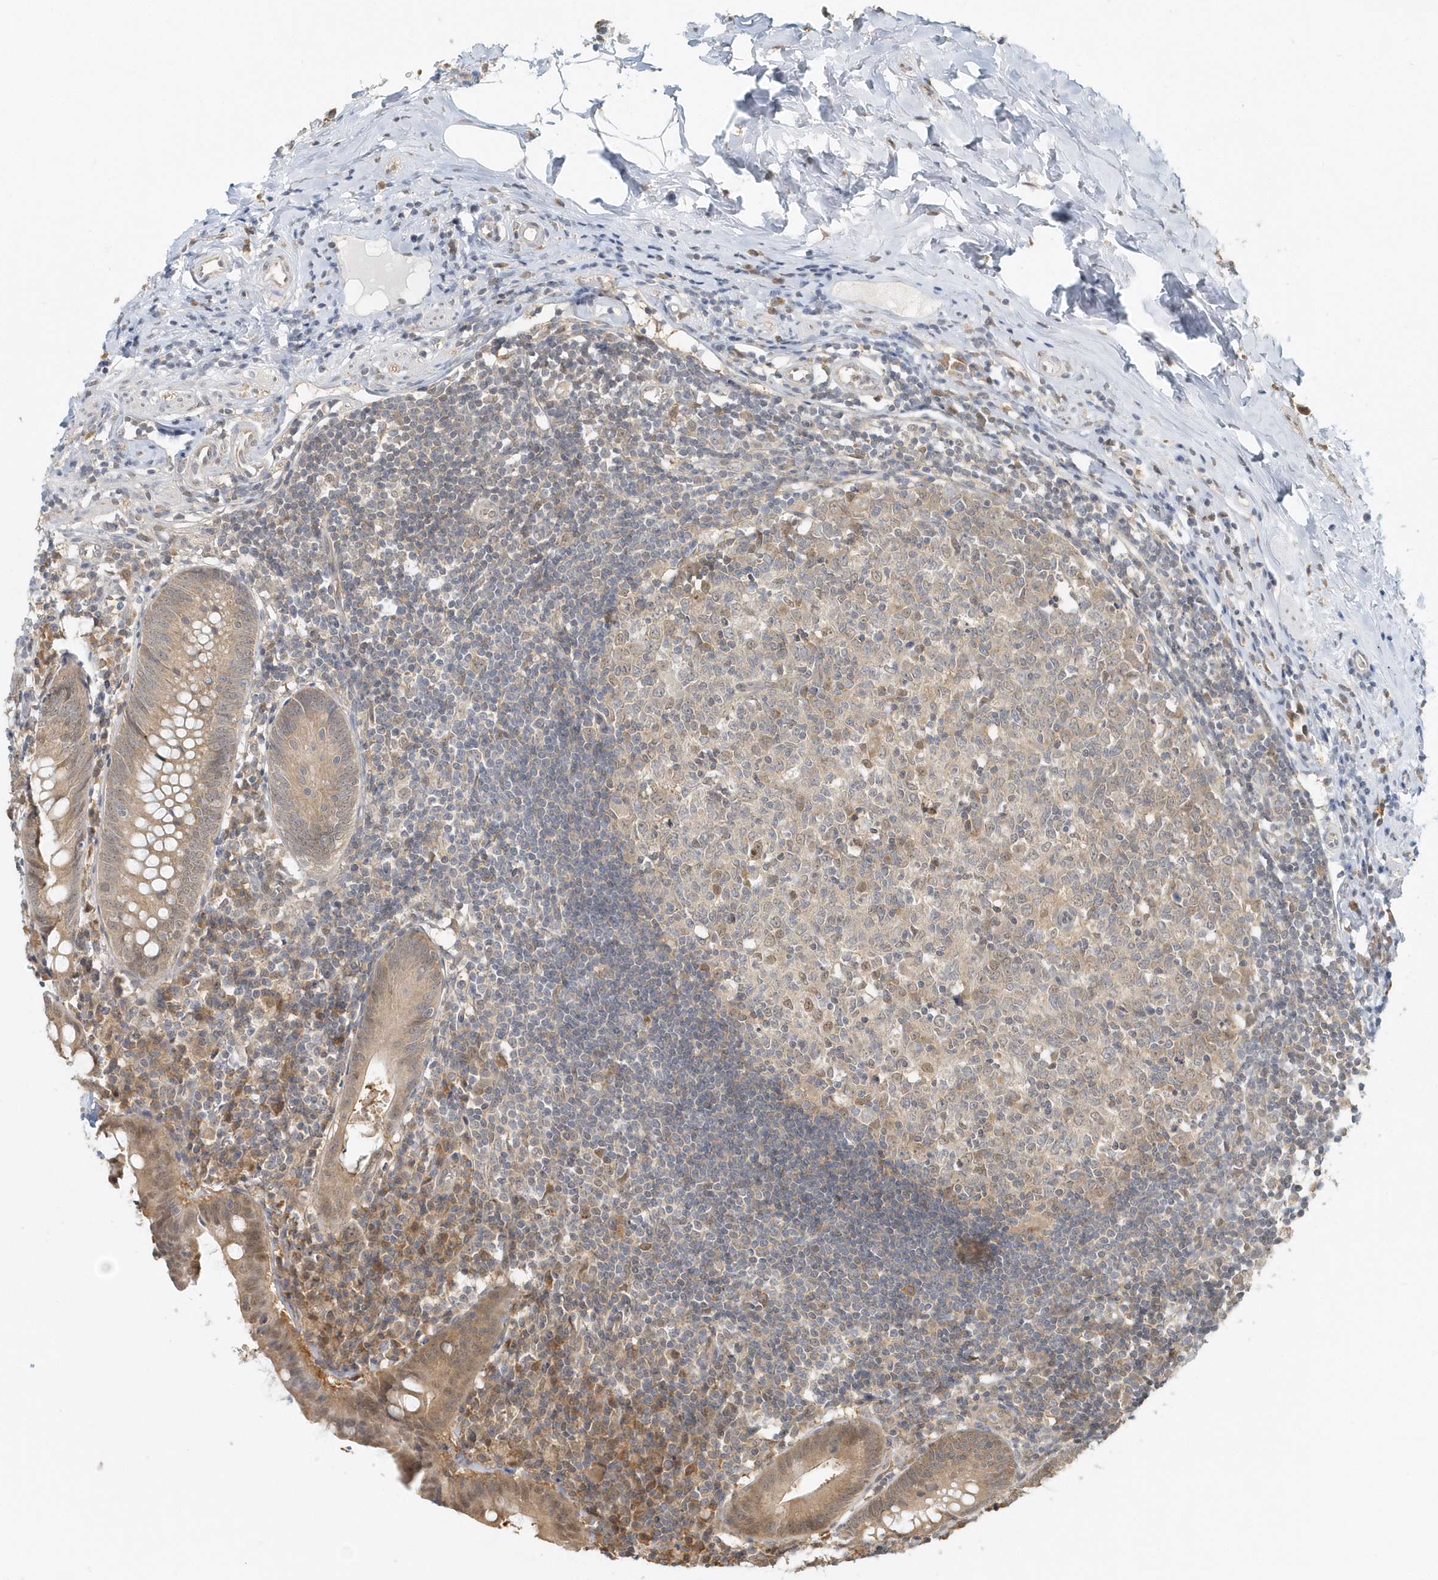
{"staining": {"intensity": "moderate", "quantity": ">75%", "location": "cytoplasmic/membranous,nuclear"}, "tissue": "appendix", "cell_type": "Glandular cells", "image_type": "normal", "snomed": [{"axis": "morphology", "description": "Normal tissue, NOS"}, {"axis": "topography", "description": "Appendix"}], "caption": "High-magnification brightfield microscopy of normal appendix stained with DAB (3,3'-diaminobenzidine) (brown) and counterstained with hematoxylin (blue). glandular cells exhibit moderate cytoplasmic/membranous,nuclear staining is identified in approximately>75% of cells. (brown staining indicates protein expression, while blue staining denotes nuclei).", "gene": "PSMD6", "patient": {"sex": "female", "age": 54}}